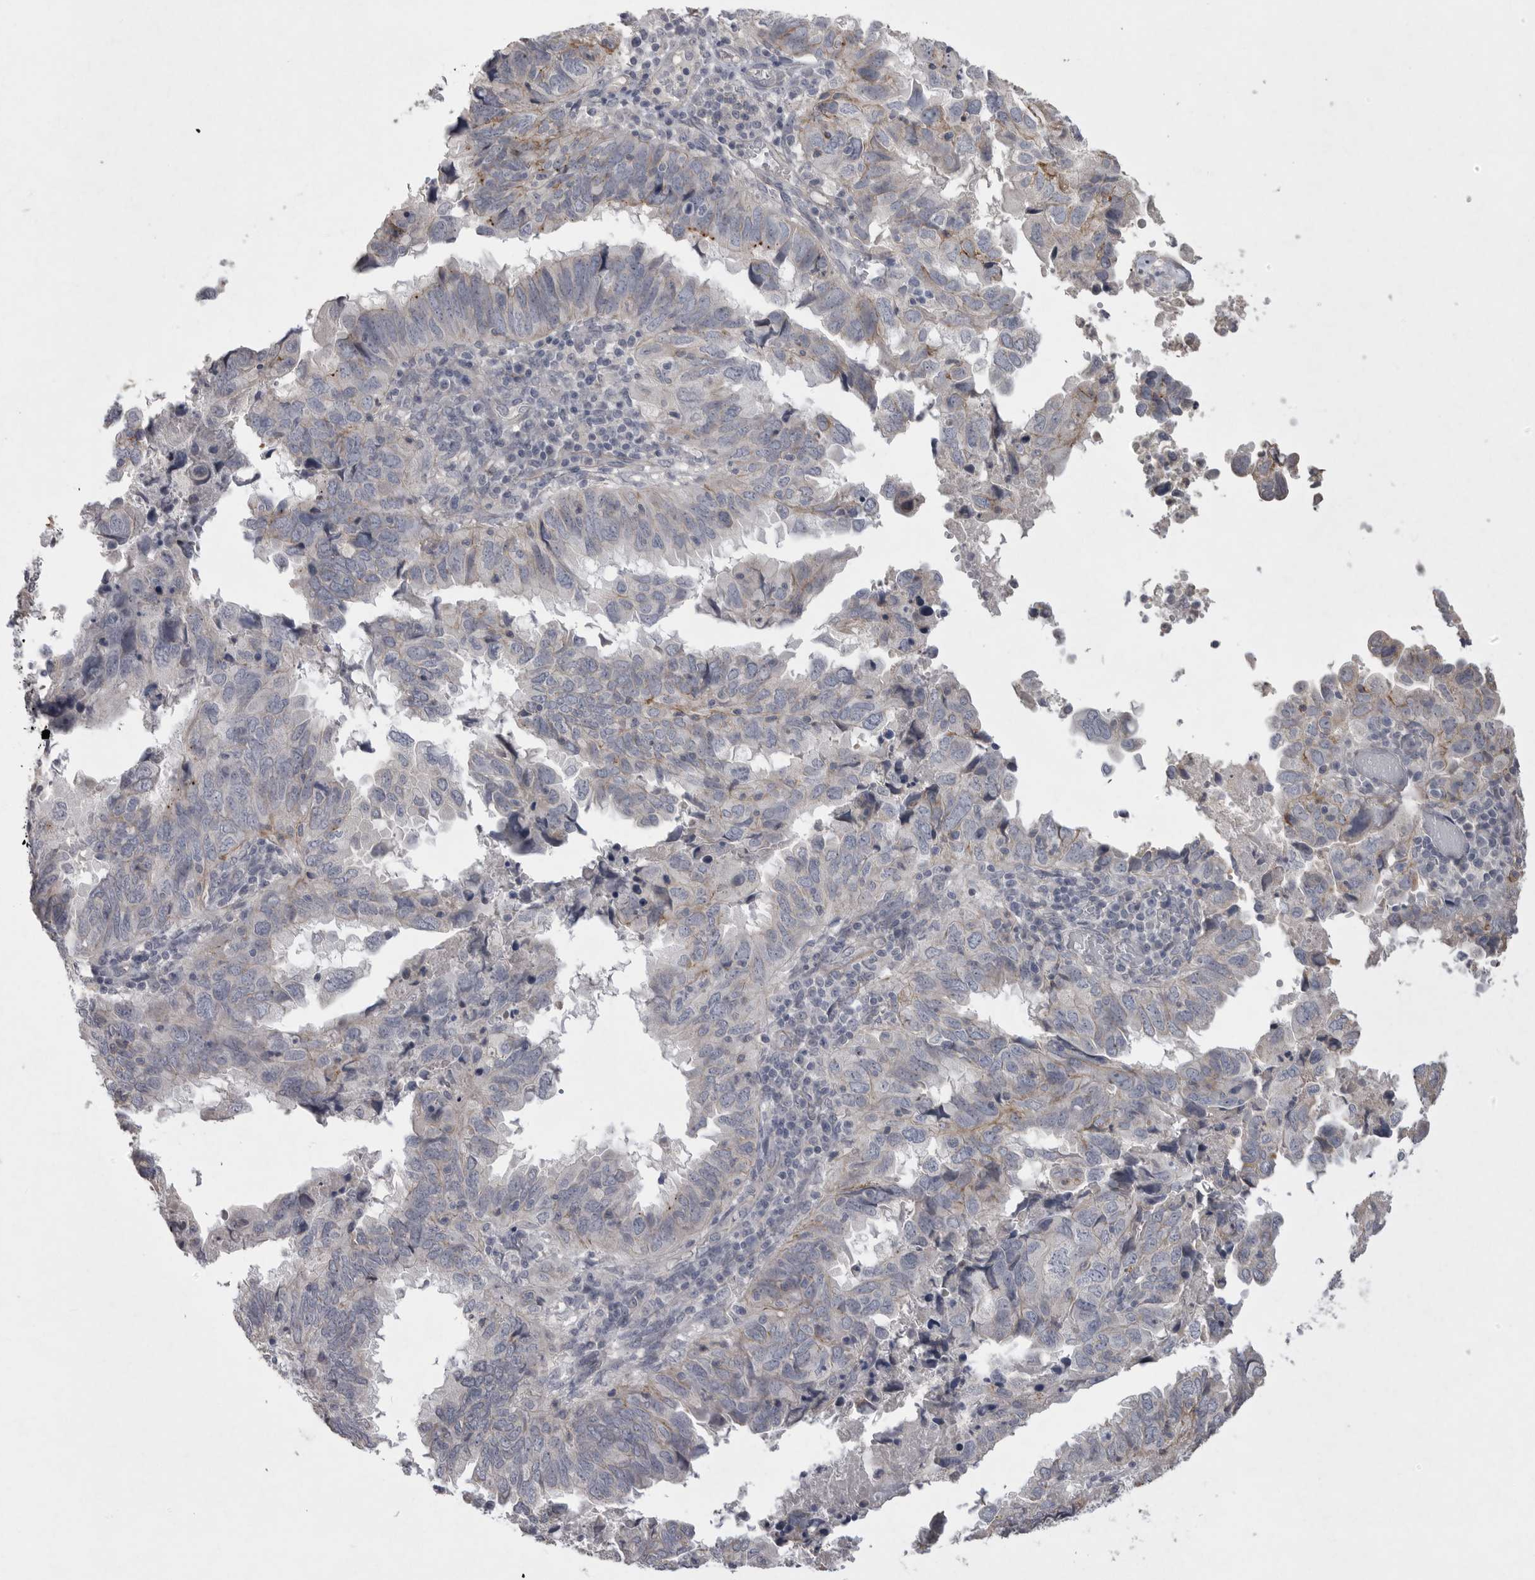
{"staining": {"intensity": "weak", "quantity": "<25%", "location": "cytoplasmic/membranous"}, "tissue": "endometrial cancer", "cell_type": "Tumor cells", "image_type": "cancer", "snomed": [{"axis": "morphology", "description": "Adenocarcinoma, NOS"}, {"axis": "topography", "description": "Uterus"}], "caption": "Tumor cells show no significant protein staining in adenocarcinoma (endometrial).", "gene": "VANGL2", "patient": {"sex": "female", "age": 77}}